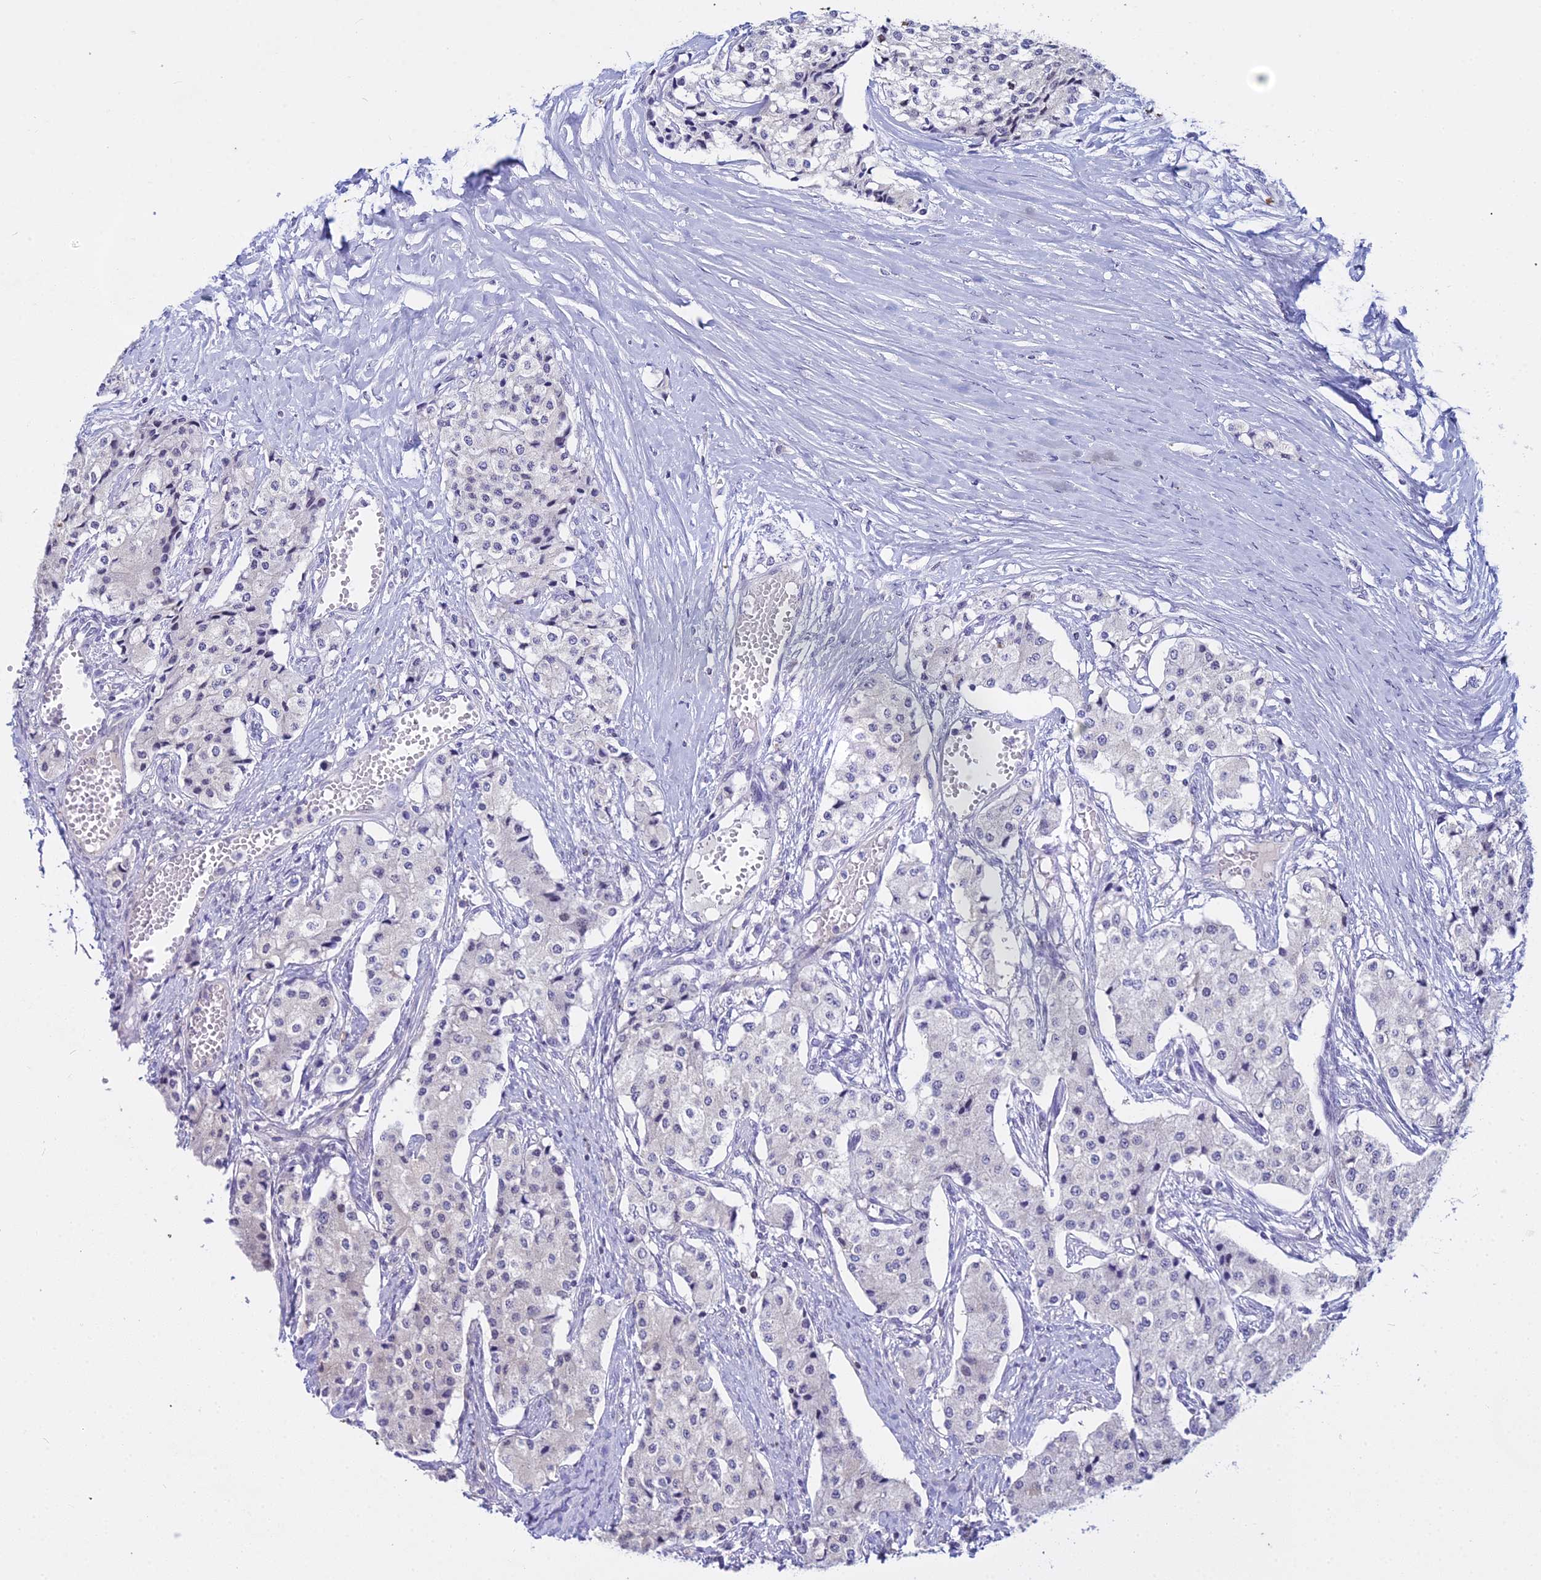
{"staining": {"intensity": "negative", "quantity": "none", "location": "none"}, "tissue": "carcinoid", "cell_type": "Tumor cells", "image_type": "cancer", "snomed": [{"axis": "morphology", "description": "Carcinoid, malignant, NOS"}, {"axis": "topography", "description": "Colon"}], "caption": "The histopathology image displays no significant expression in tumor cells of malignant carcinoid.", "gene": "ZMIZ1", "patient": {"sex": "female", "age": 52}}